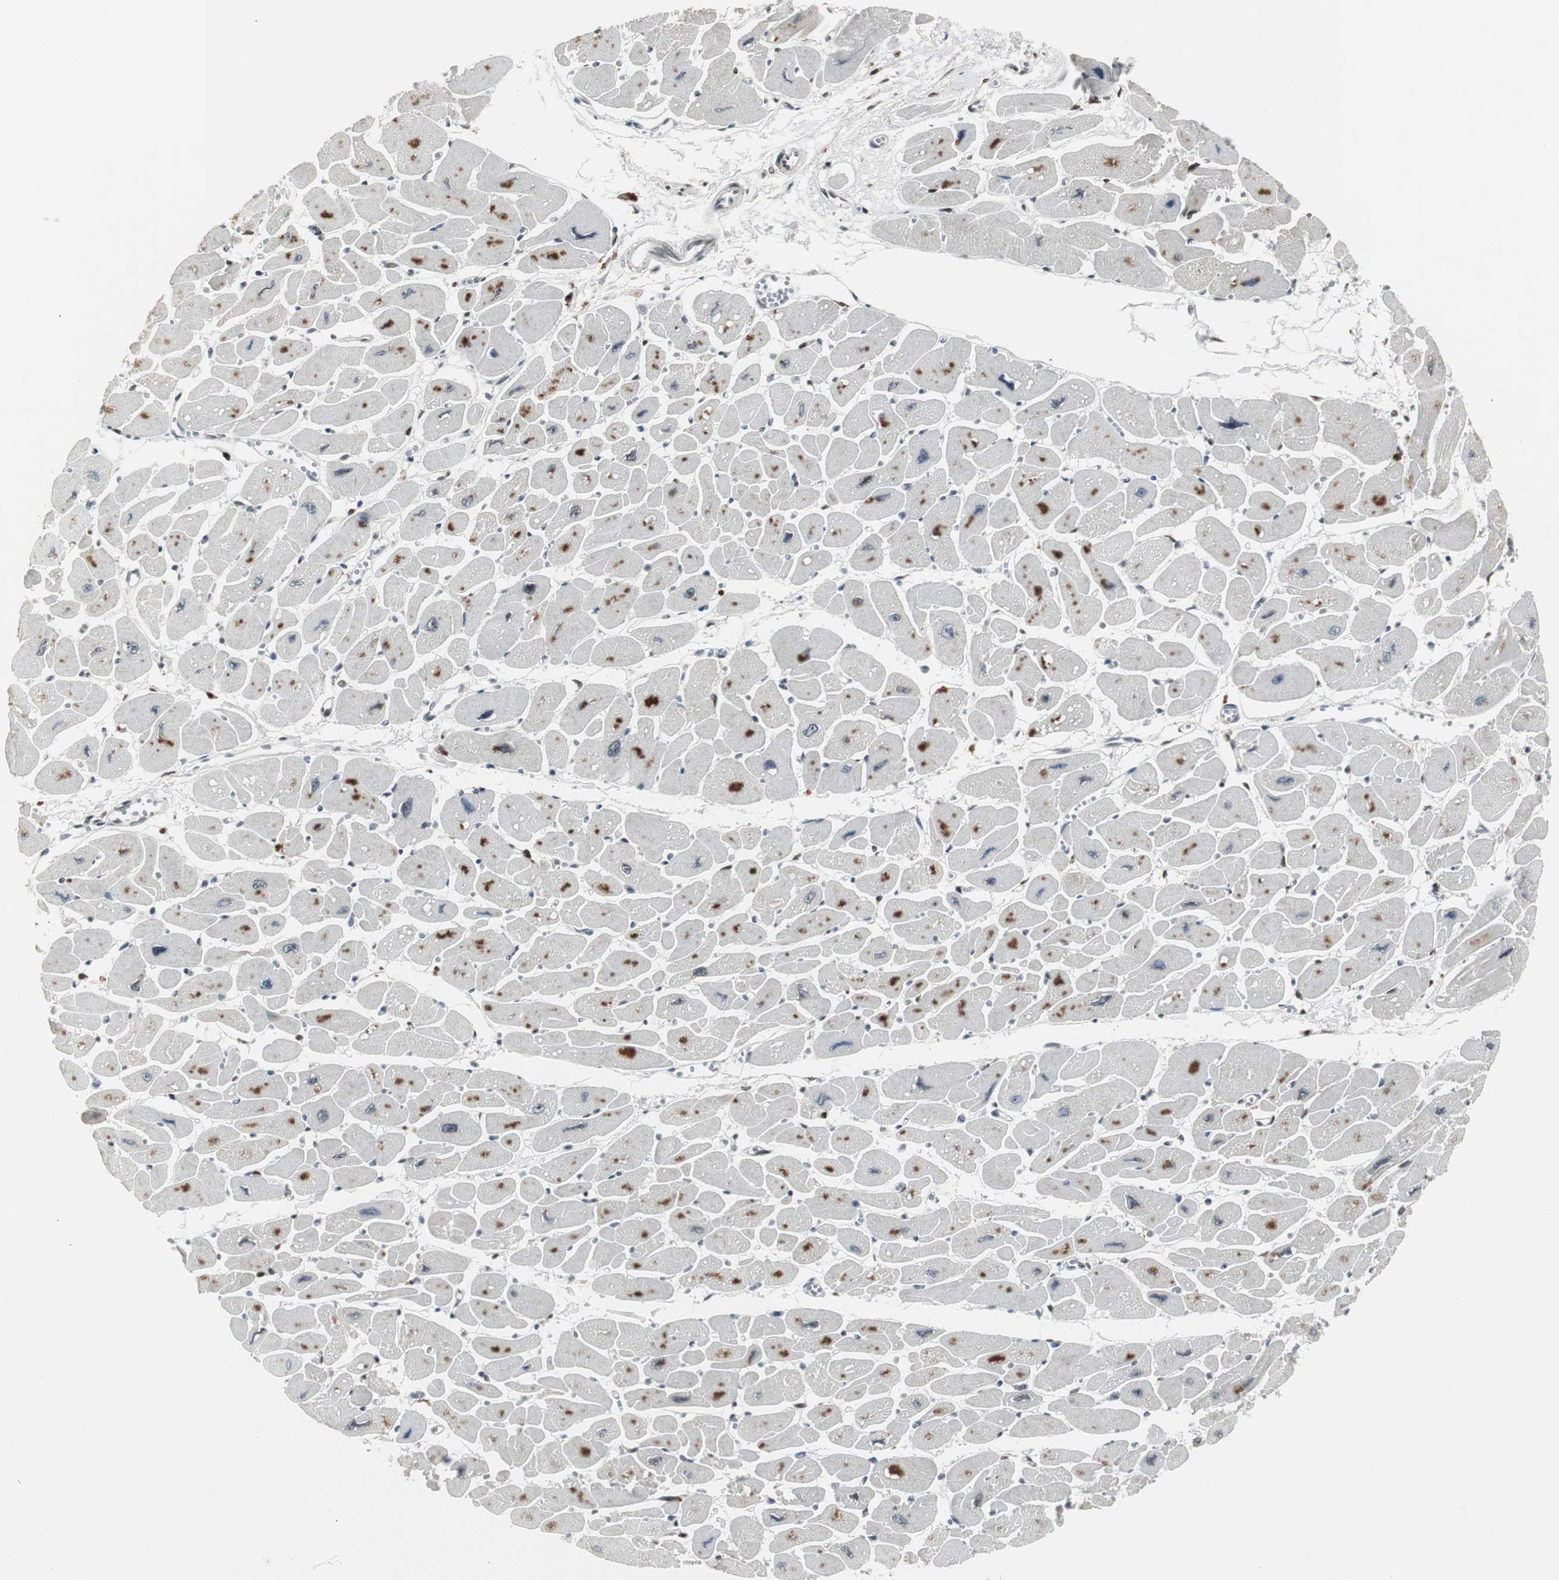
{"staining": {"intensity": "moderate", "quantity": "<25%", "location": "cytoplasmic/membranous"}, "tissue": "heart muscle", "cell_type": "Cardiomyocytes", "image_type": "normal", "snomed": [{"axis": "morphology", "description": "Normal tissue, NOS"}, {"axis": "topography", "description": "Heart"}], "caption": "Immunohistochemical staining of benign heart muscle displays moderate cytoplasmic/membranous protein expression in approximately <25% of cardiomyocytes.", "gene": "MPG", "patient": {"sex": "female", "age": 54}}